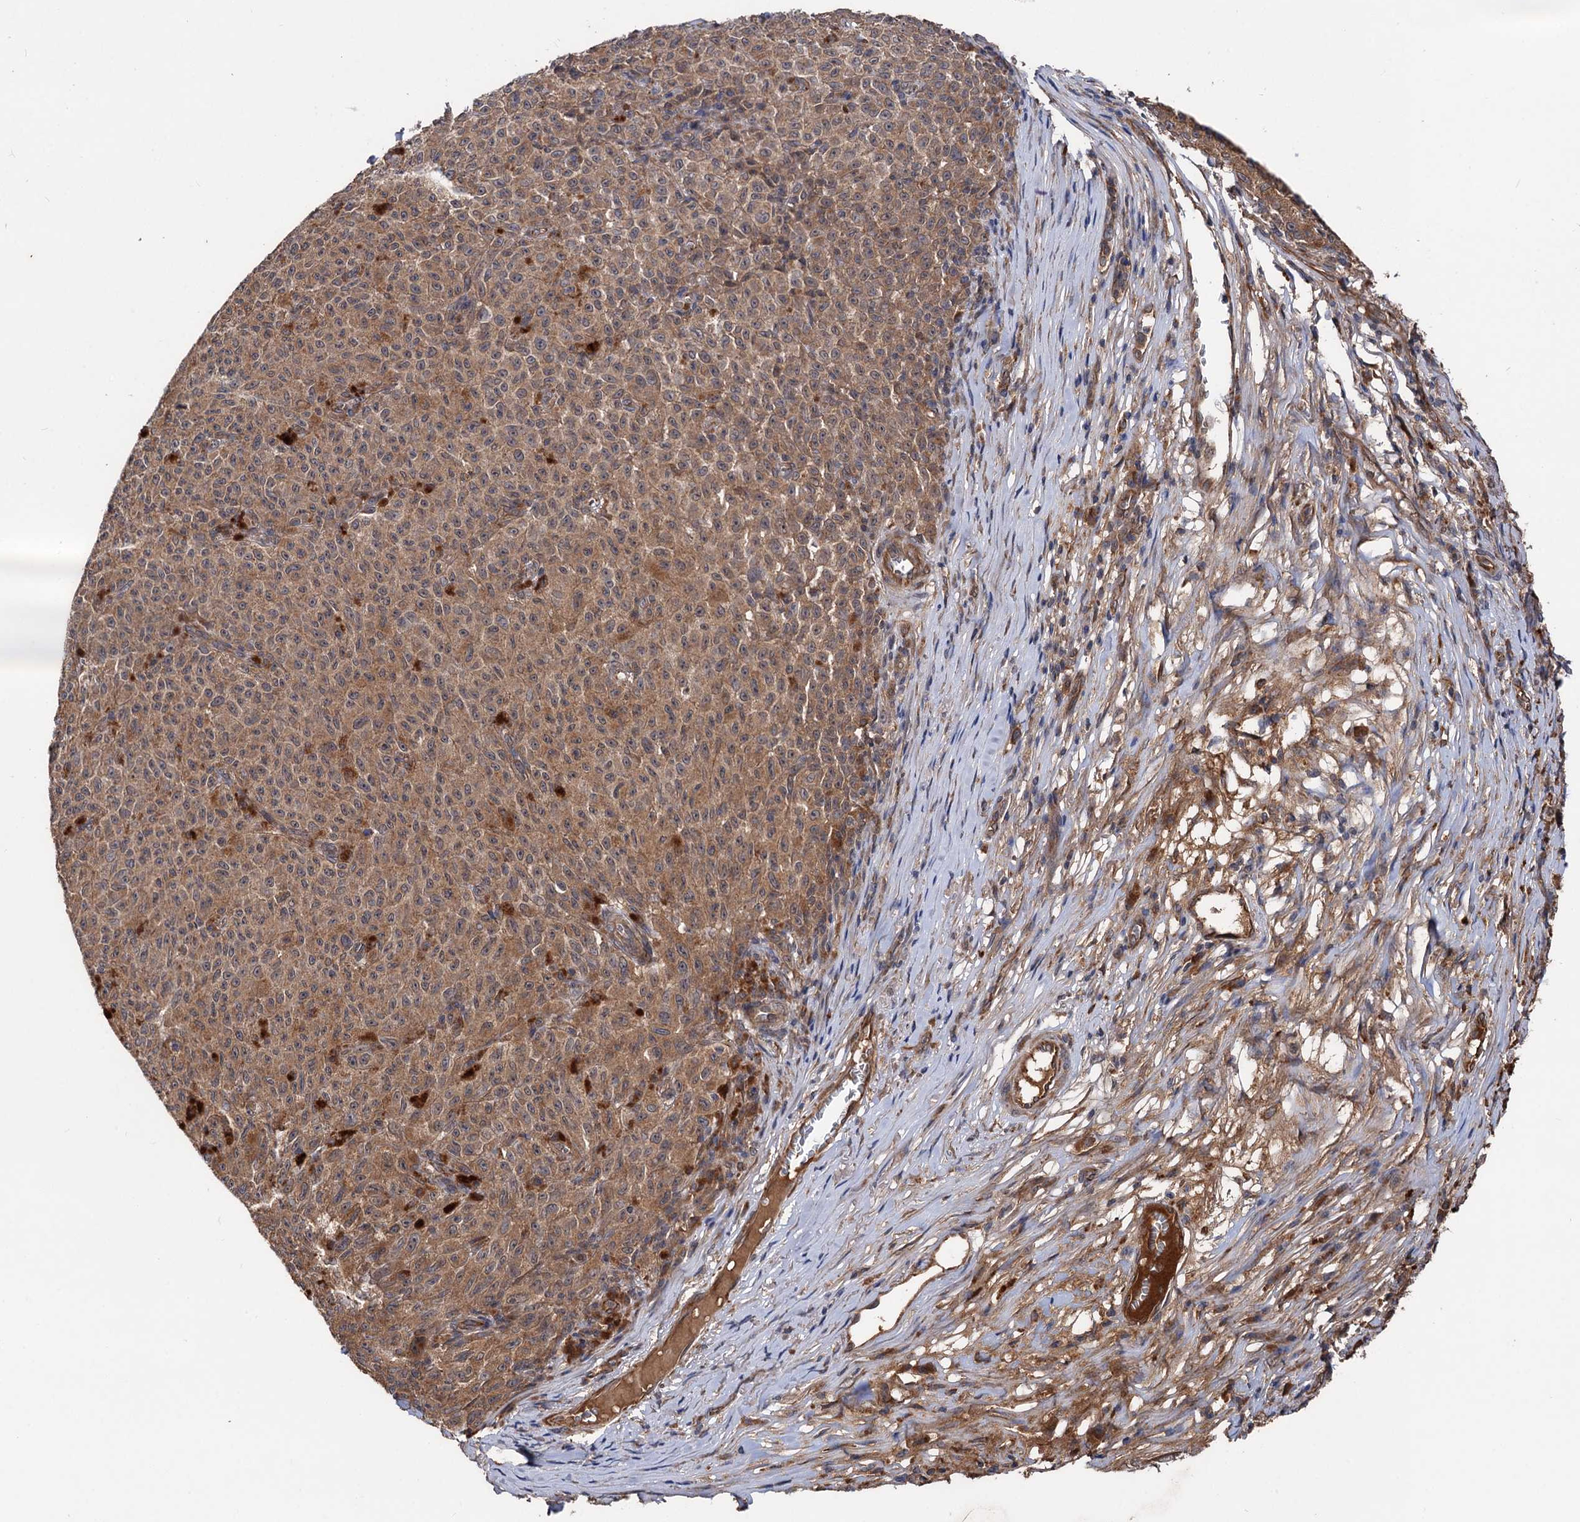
{"staining": {"intensity": "weak", "quantity": ">75%", "location": "cytoplasmic/membranous"}, "tissue": "melanoma", "cell_type": "Tumor cells", "image_type": "cancer", "snomed": [{"axis": "morphology", "description": "Malignant melanoma, NOS"}, {"axis": "topography", "description": "Skin"}], "caption": "Weak cytoplasmic/membranous protein expression is seen in approximately >75% of tumor cells in melanoma. Using DAB (3,3'-diaminobenzidine) (brown) and hematoxylin (blue) stains, captured at high magnification using brightfield microscopy.", "gene": "TEX9", "patient": {"sex": "female", "age": 82}}